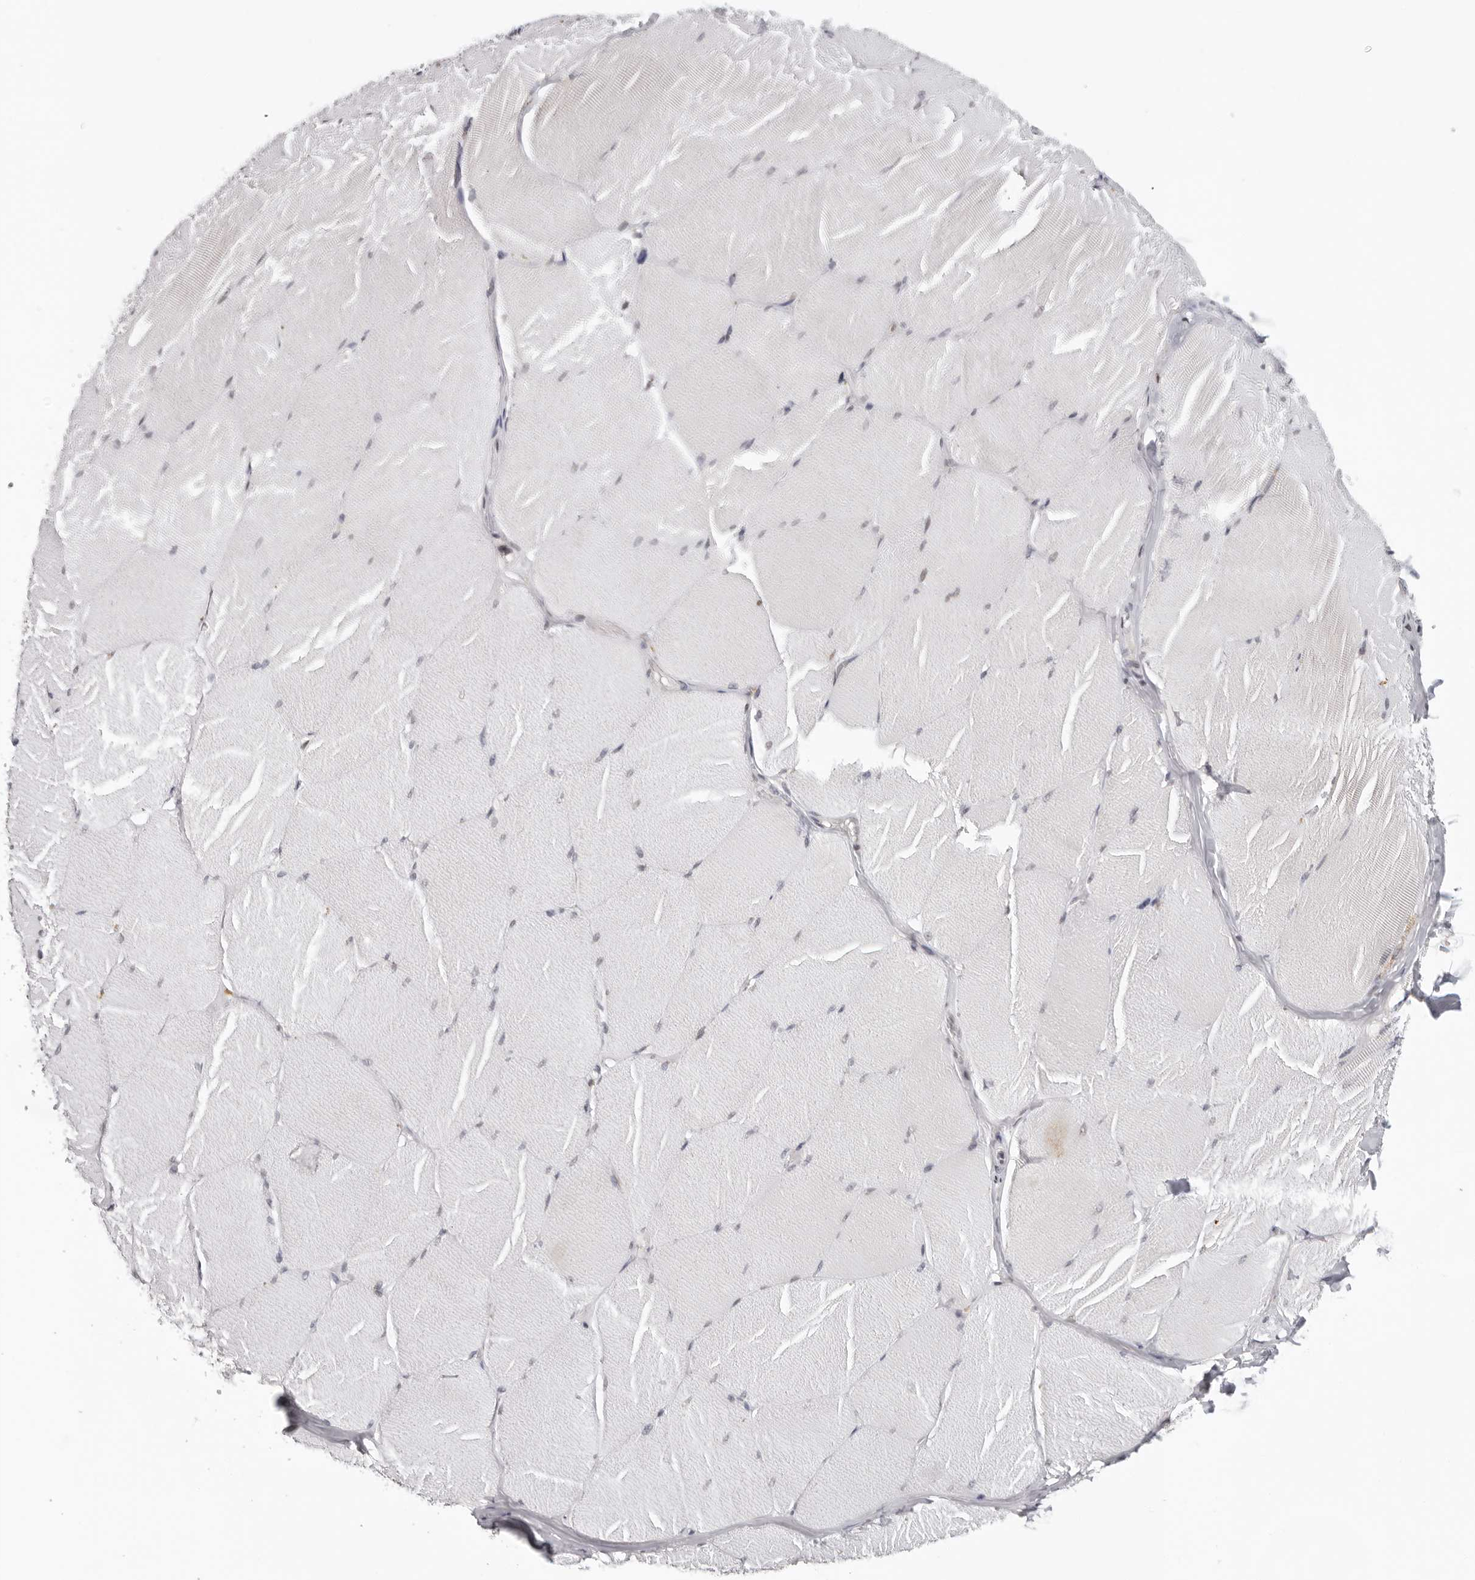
{"staining": {"intensity": "negative", "quantity": "none", "location": "none"}, "tissue": "skeletal muscle", "cell_type": "Myocytes", "image_type": "normal", "snomed": [{"axis": "morphology", "description": "Normal tissue, NOS"}, {"axis": "topography", "description": "Skin"}, {"axis": "topography", "description": "Skeletal muscle"}], "caption": "Immunohistochemical staining of unremarkable skeletal muscle demonstrates no significant staining in myocytes. The staining was performed using DAB (3,3'-diaminobenzidine) to visualize the protein expression in brown, while the nuclei were stained in blue with hematoxylin (Magnification: 20x).", "gene": "KIF2B", "patient": {"sex": "male", "age": 83}}